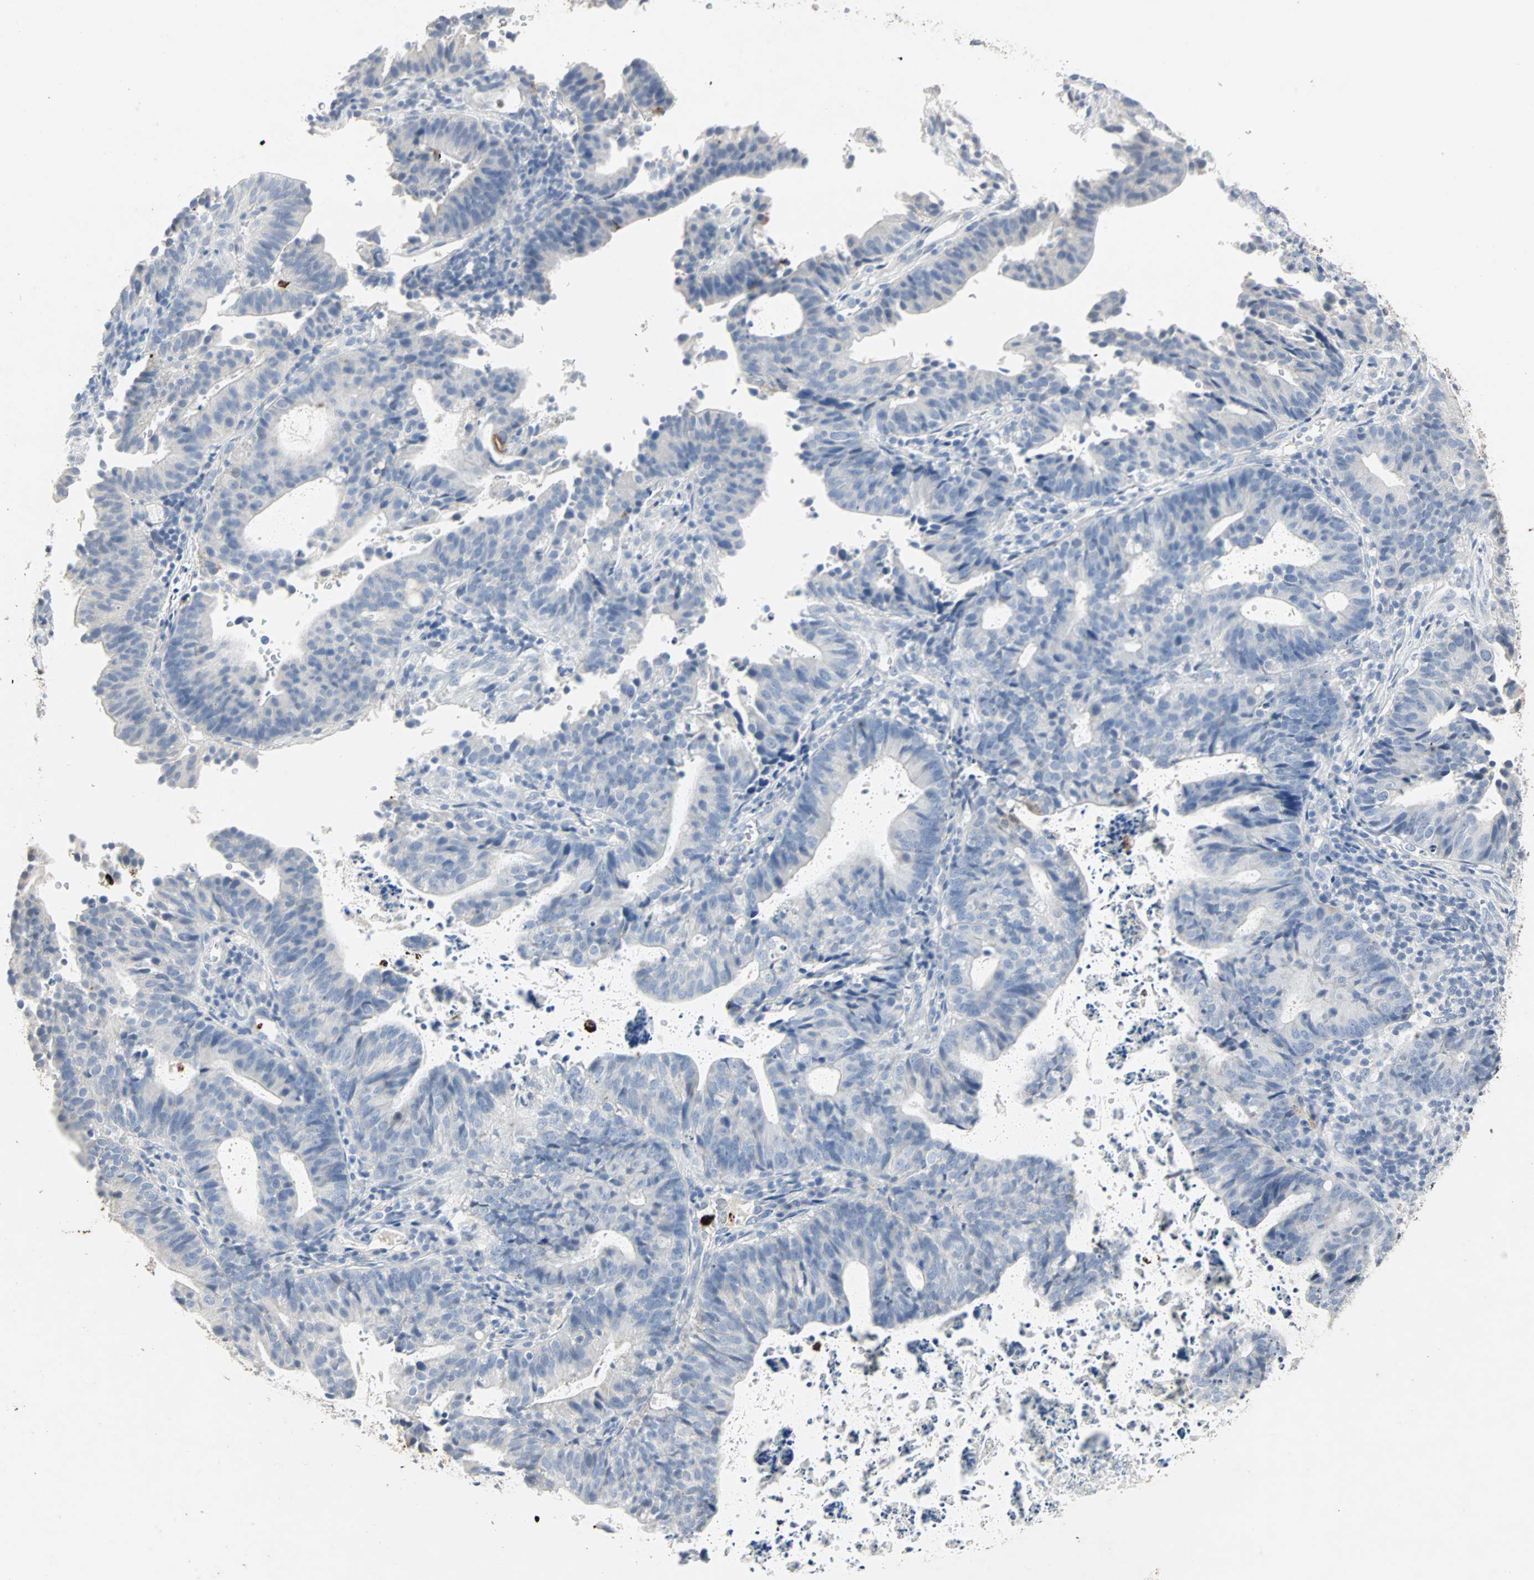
{"staining": {"intensity": "negative", "quantity": "none", "location": "none"}, "tissue": "endometrial cancer", "cell_type": "Tumor cells", "image_type": "cancer", "snomed": [{"axis": "morphology", "description": "Adenocarcinoma, NOS"}, {"axis": "topography", "description": "Uterus"}], "caption": "Immunohistochemistry (IHC) image of endometrial cancer (adenocarcinoma) stained for a protein (brown), which shows no expression in tumor cells. (DAB (3,3'-diaminobenzidine) immunohistochemistry (IHC), high magnification).", "gene": "CEACAM6", "patient": {"sex": "female", "age": 83}}